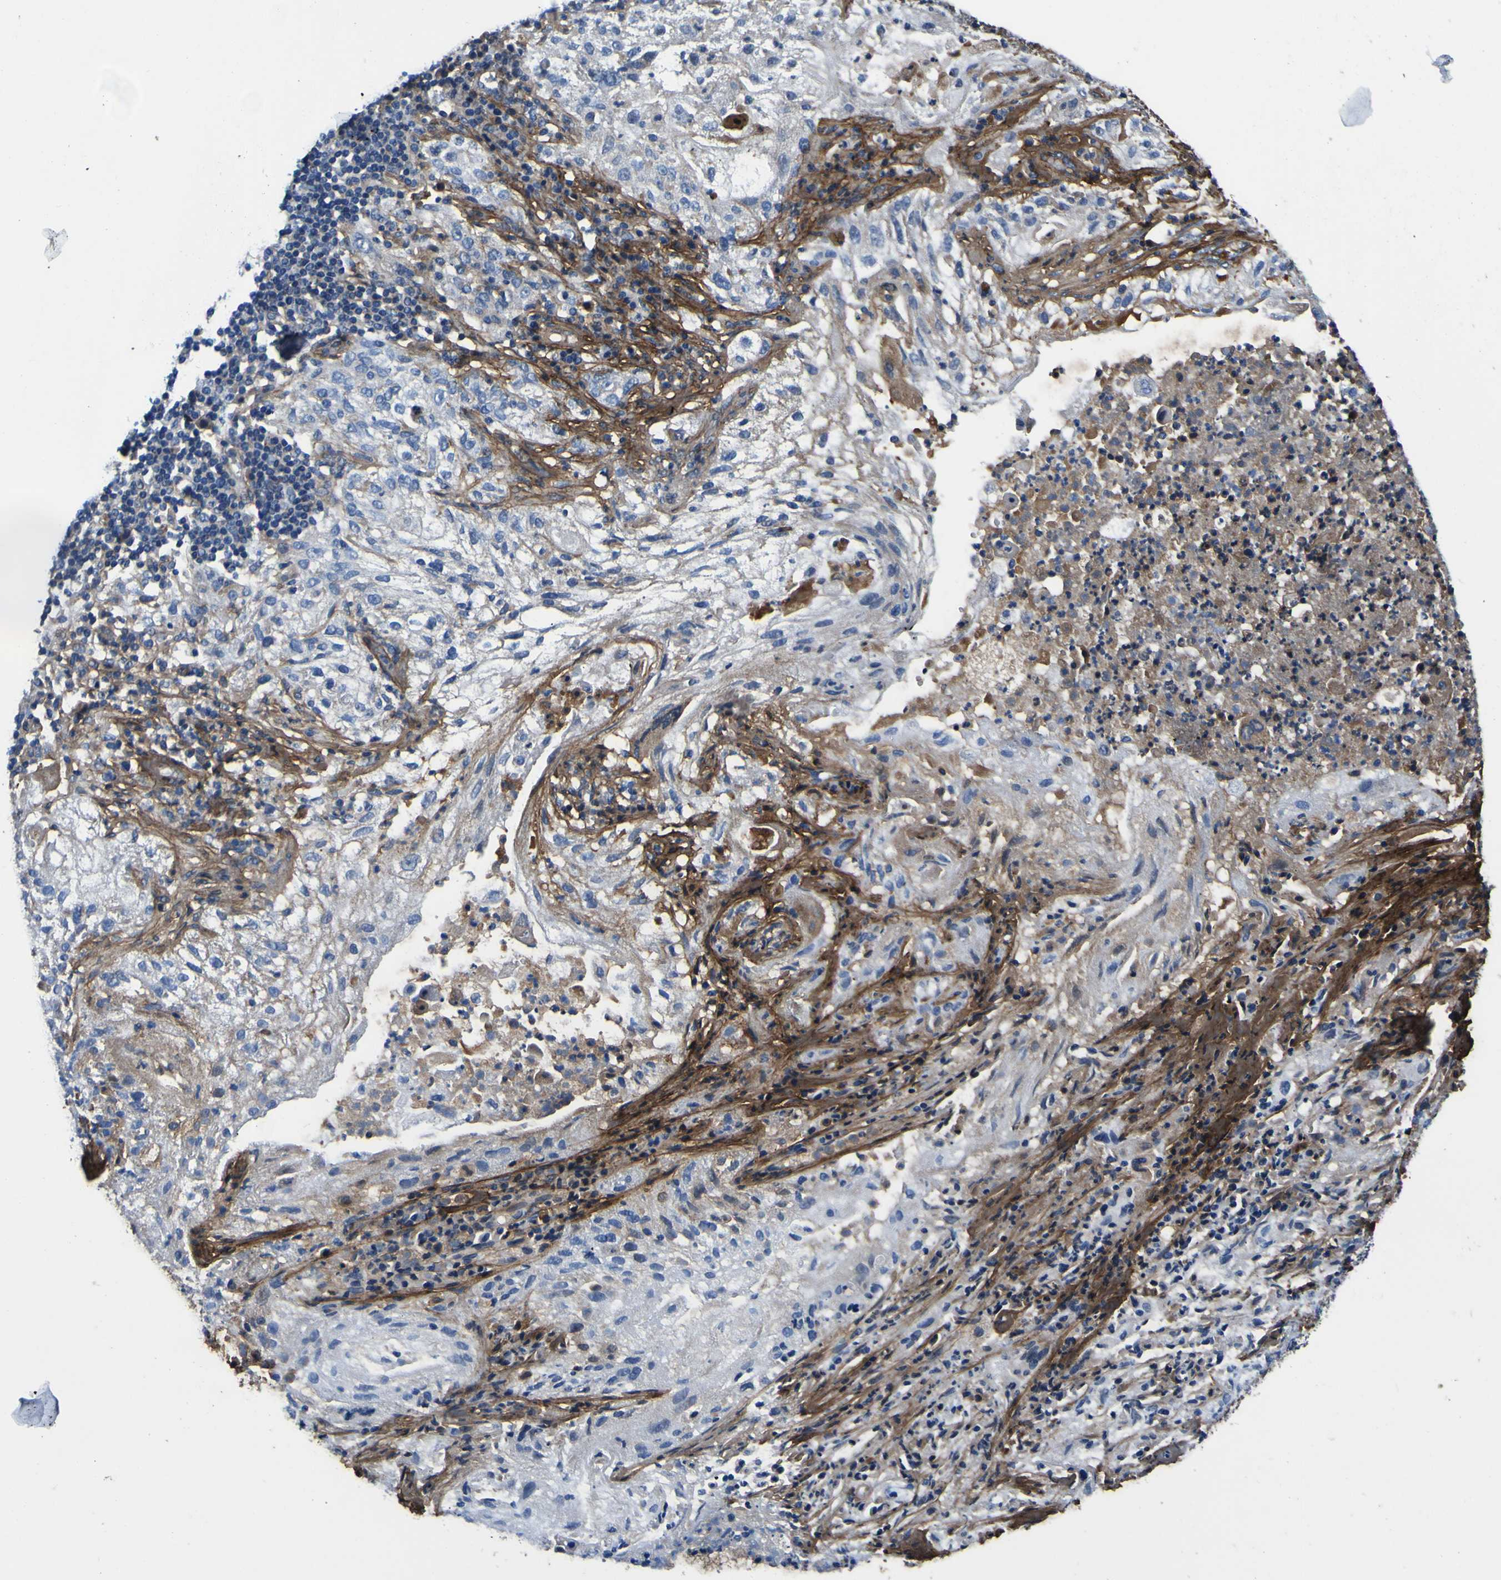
{"staining": {"intensity": "weak", "quantity": "<25%", "location": "nuclear"}, "tissue": "lung cancer", "cell_type": "Tumor cells", "image_type": "cancer", "snomed": [{"axis": "morphology", "description": "Inflammation, NOS"}, {"axis": "morphology", "description": "Squamous cell carcinoma, NOS"}, {"axis": "topography", "description": "Lymph node"}, {"axis": "topography", "description": "Soft tissue"}, {"axis": "topography", "description": "Lung"}], "caption": "Tumor cells show no significant protein expression in squamous cell carcinoma (lung).", "gene": "POSTN", "patient": {"sex": "male", "age": 66}}